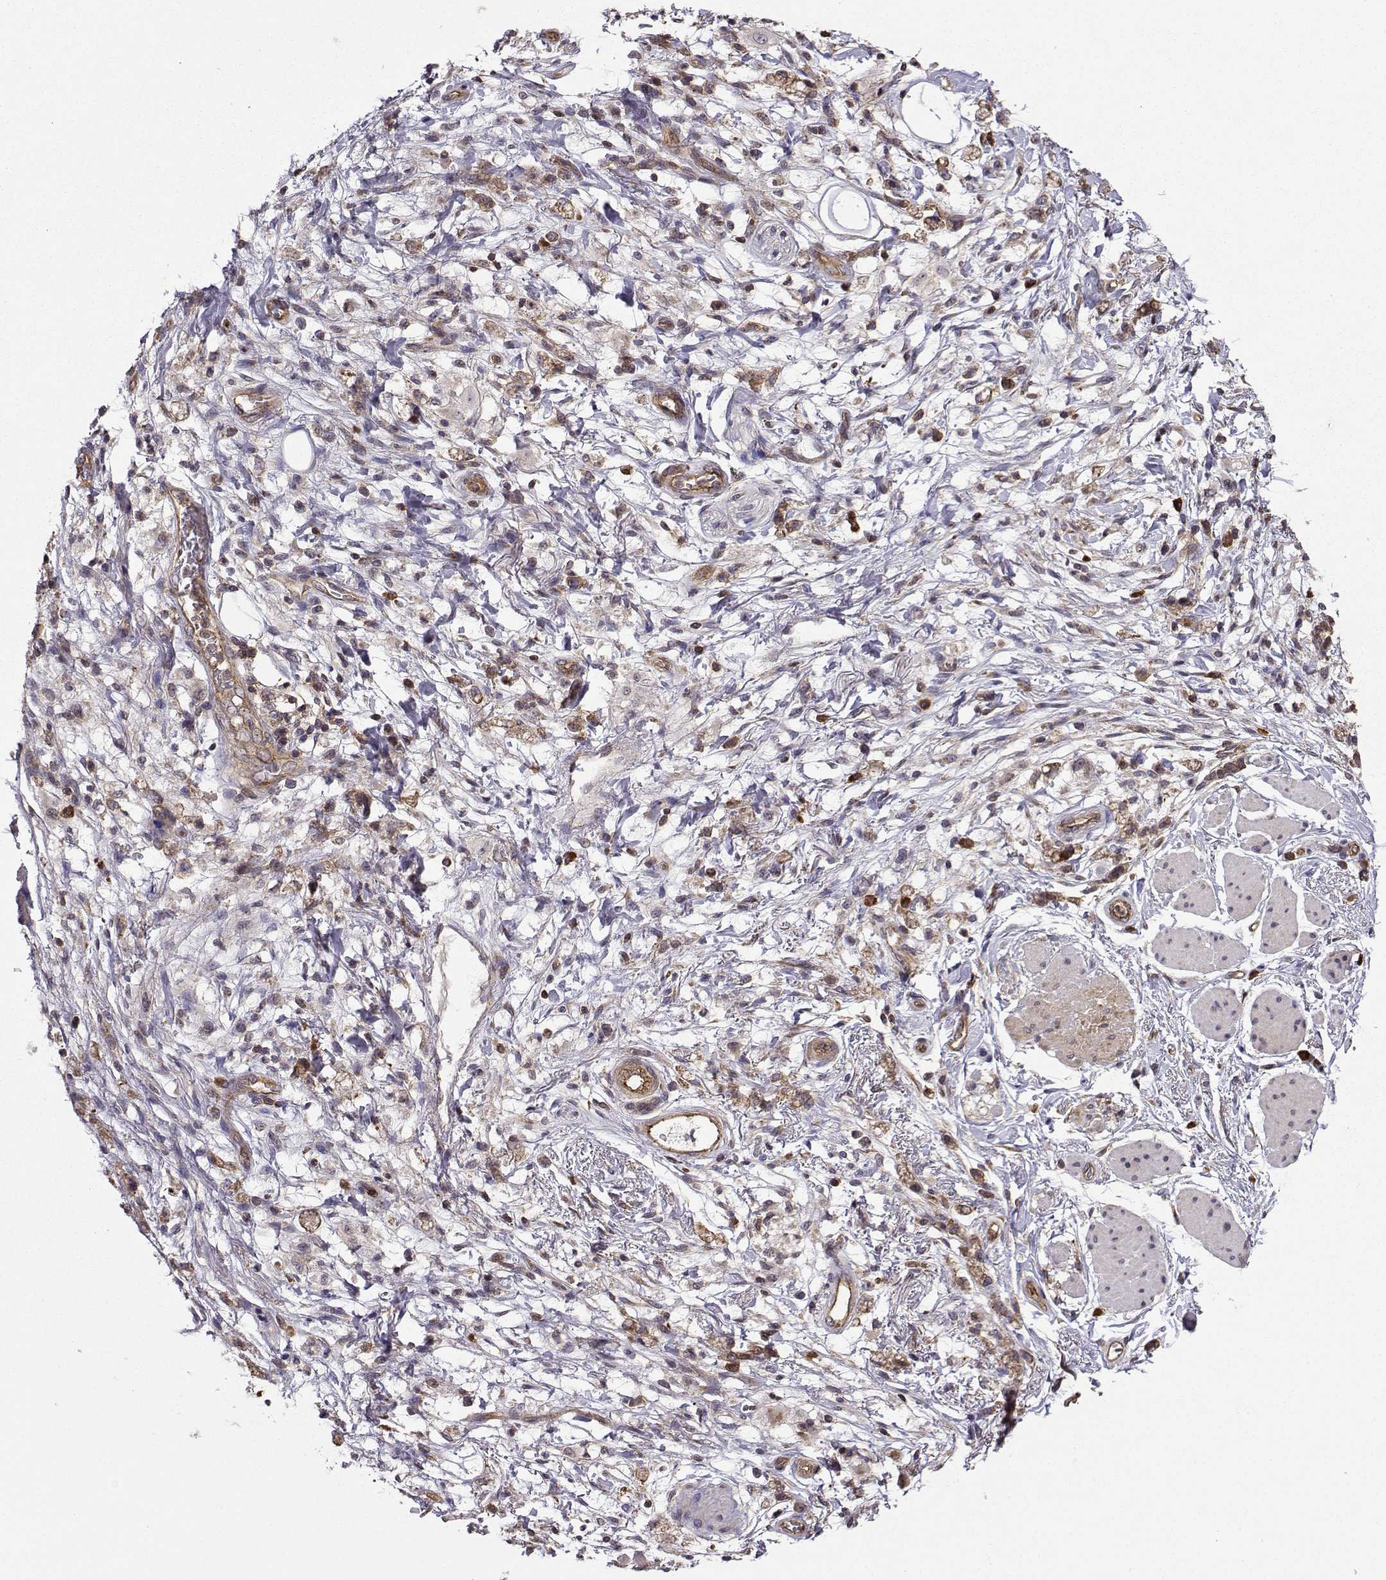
{"staining": {"intensity": "moderate", "quantity": "<25%", "location": "cytoplasmic/membranous"}, "tissue": "stomach cancer", "cell_type": "Tumor cells", "image_type": "cancer", "snomed": [{"axis": "morphology", "description": "Adenocarcinoma, NOS"}, {"axis": "topography", "description": "Stomach"}], "caption": "A micrograph of stomach adenocarcinoma stained for a protein demonstrates moderate cytoplasmic/membranous brown staining in tumor cells. Using DAB (3,3'-diaminobenzidine) (brown) and hematoxylin (blue) stains, captured at high magnification using brightfield microscopy.", "gene": "ITGB8", "patient": {"sex": "female", "age": 60}}